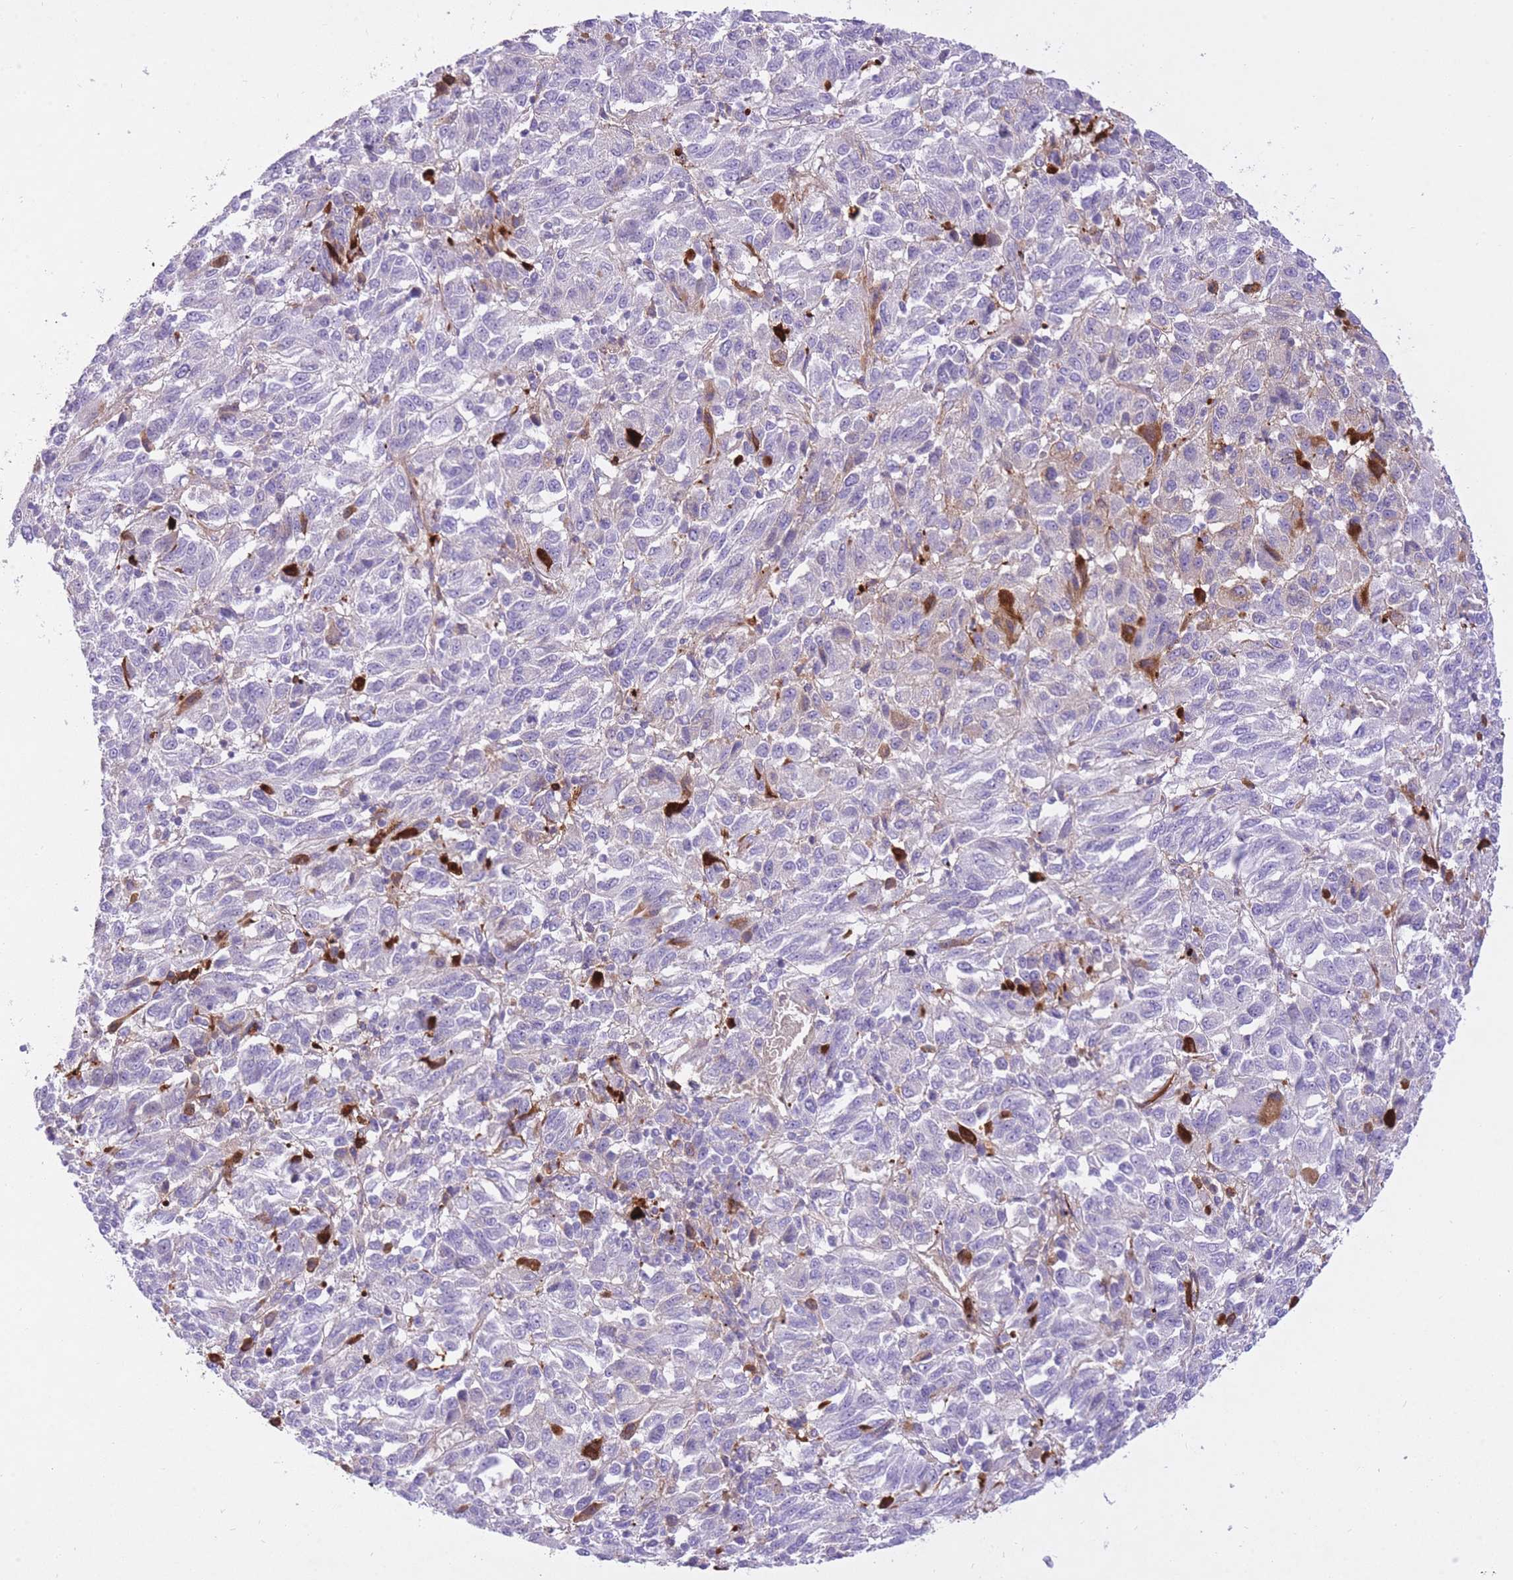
{"staining": {"intensity": "weak", "quantity": "<25%", "location": "cytoplasmic/membranous"}, "tissue": "melanoma", "cell_type": "Tumor cells", "image_type": "cancer", "snomed": [{"axis": "morphology", "description": "Malignant melanoma, Metastatic site"}, {"axis": "topography", "description": "Lung"}], "caption": "The photomicrograph displays no staining of tumor cells in malignant melanoma (metastatic site).", "gene": "HRG", "patient": {"sex": "male", "age": 64}}